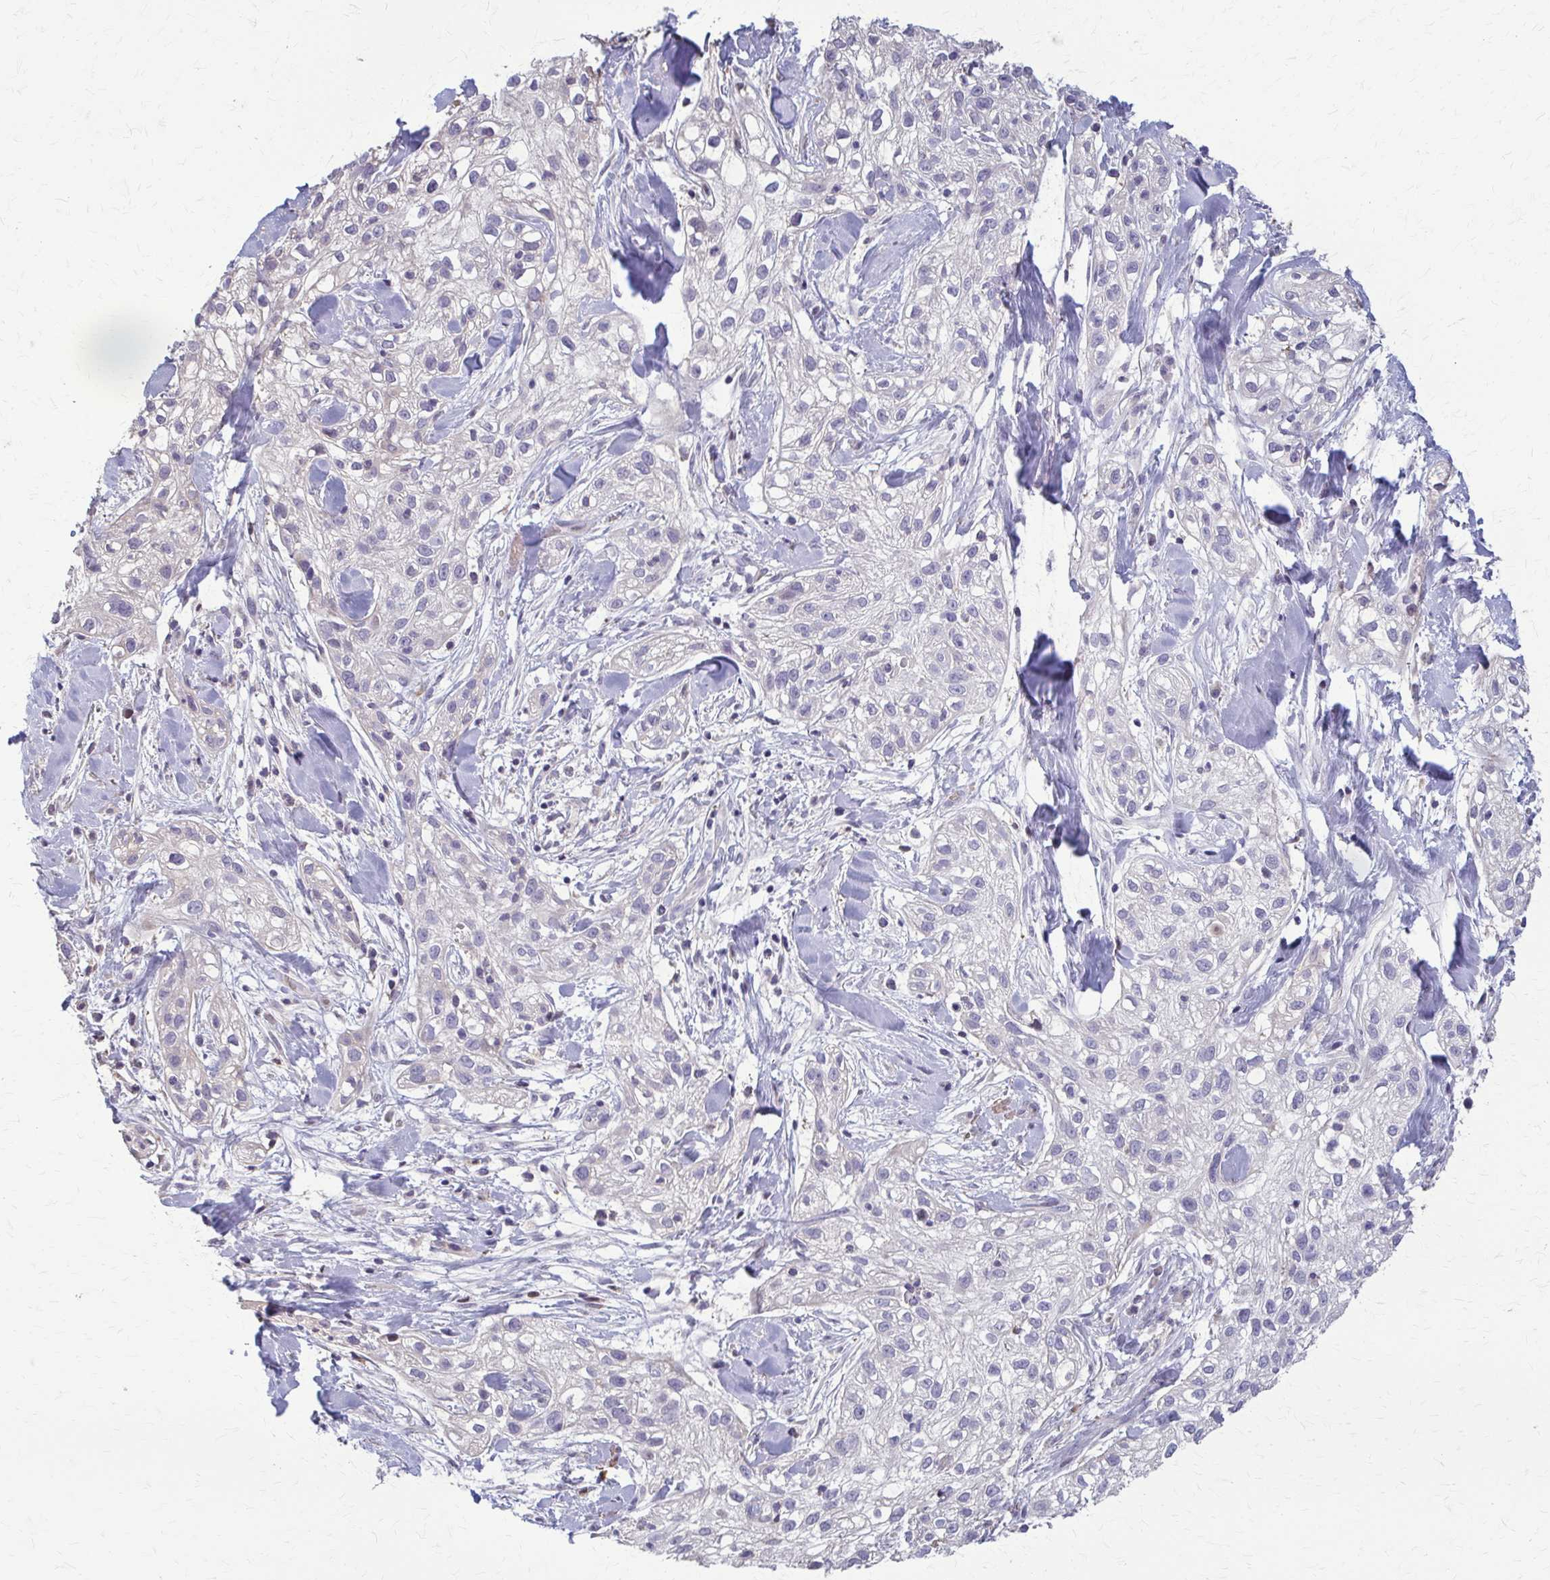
{"staining": {"intensity": "negative", "quantity": "none", "location": "none"}, "tissue": "skin cancer", "cell_type": "Tumor cells", "image_type": "cancer", "snomed": [{"axis": "morphology", "description": "Squamous cell carcinoma, NOS"}, {"axis": "topography", "description": "Skin"}], "caption": "Squamous cell carcinoma (skin) stained for a protein using immunohistochemistry shows no expression tumor cells.", "gene": "ZNF34", "patient": {"sex": "male", "age": 82}}